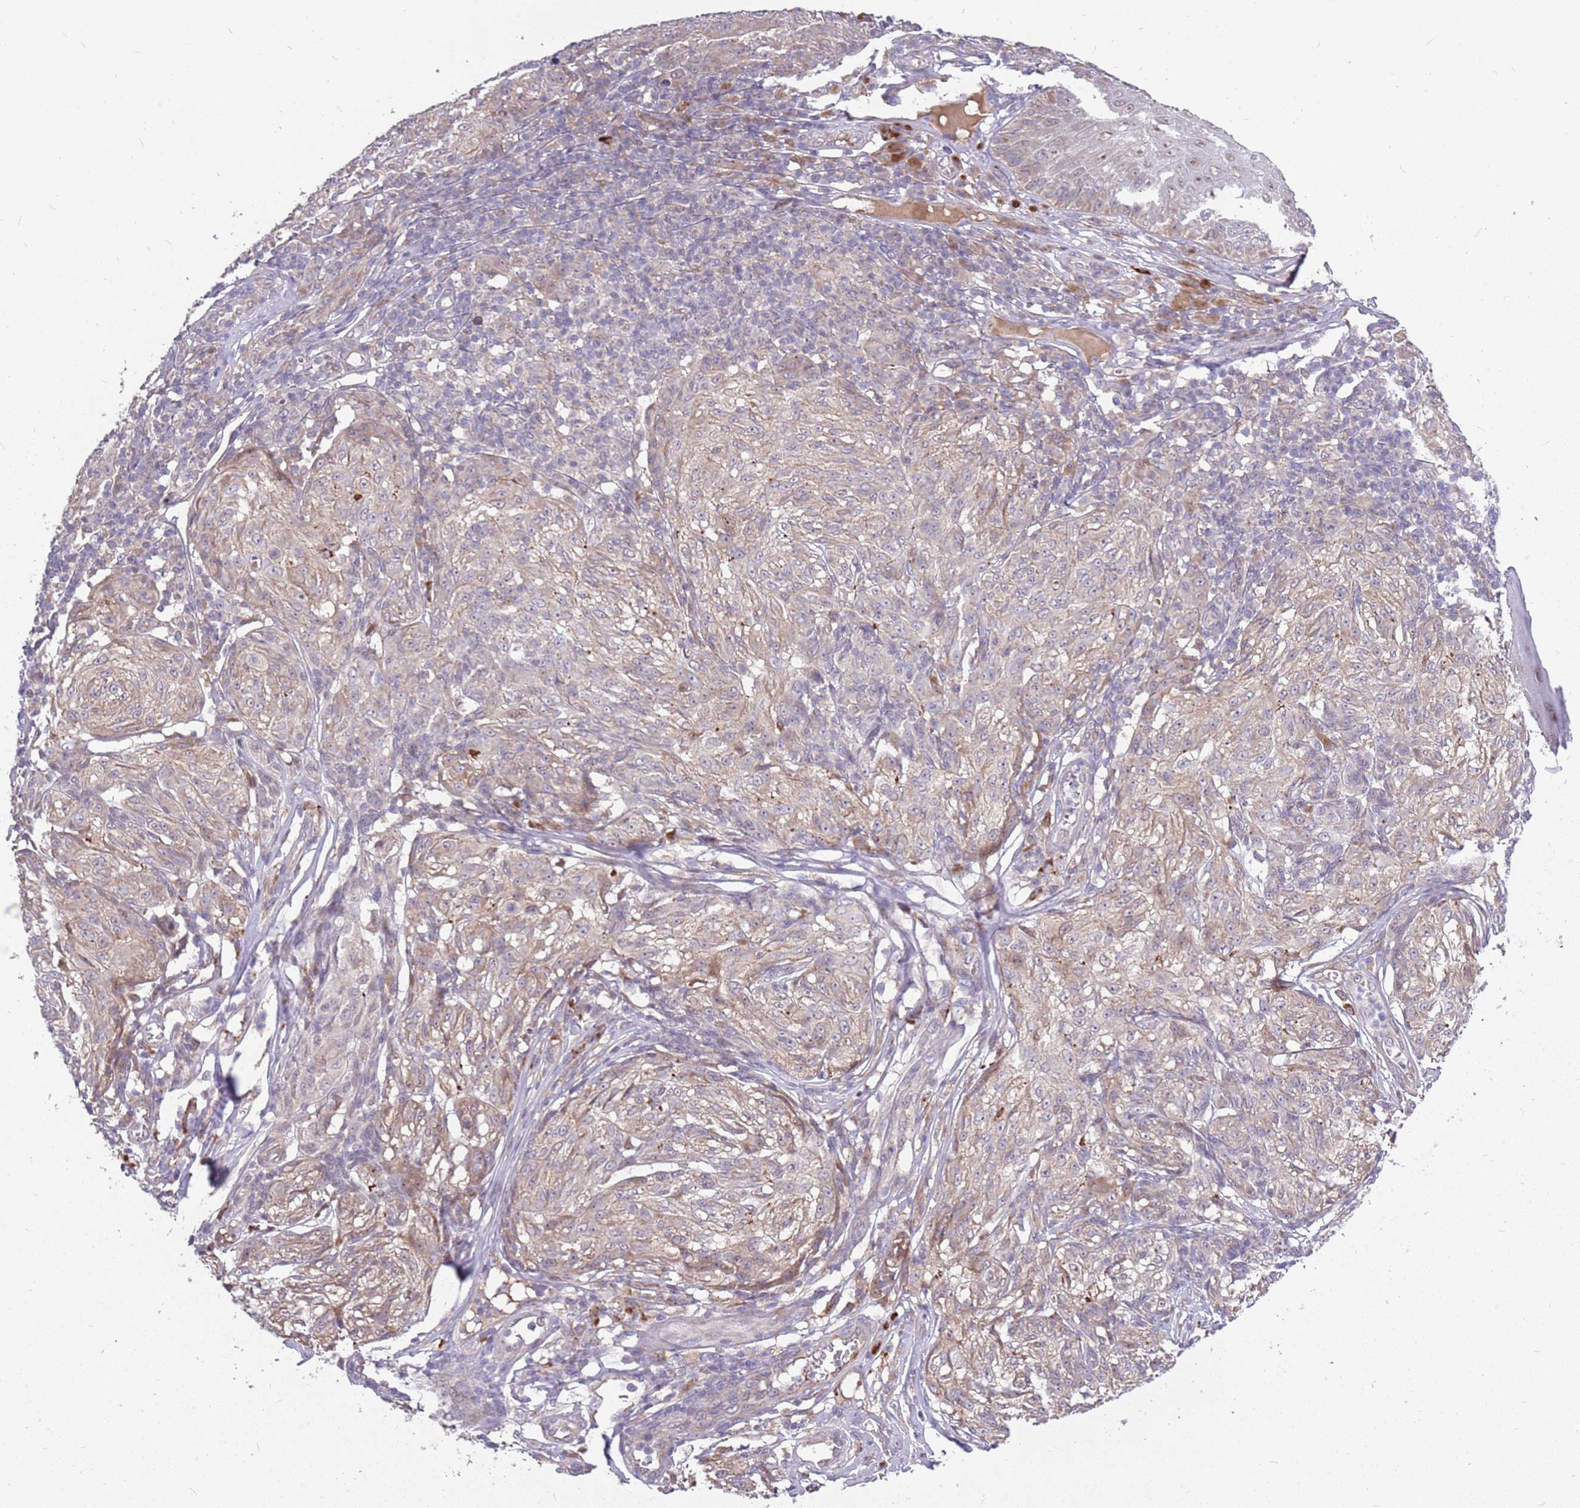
{"staining": {"intensity": "weak", "quantity": "<25%", "location": "cytoplasmic/membranous"}, "tissue": "melanoma", "cell_type": "Tumor cells", "image_type": "cancer", "snomed": [{"axis": "morphology", "description": "Malignant melanoma, NOS"}, {"axis": "topography", "description": "Skin"}], "caption": "There is no significant positivity in tumor cells of malignant melanoma.", "gene": "PPP1R27", "patient": {"sex": "female", "age": 63}}